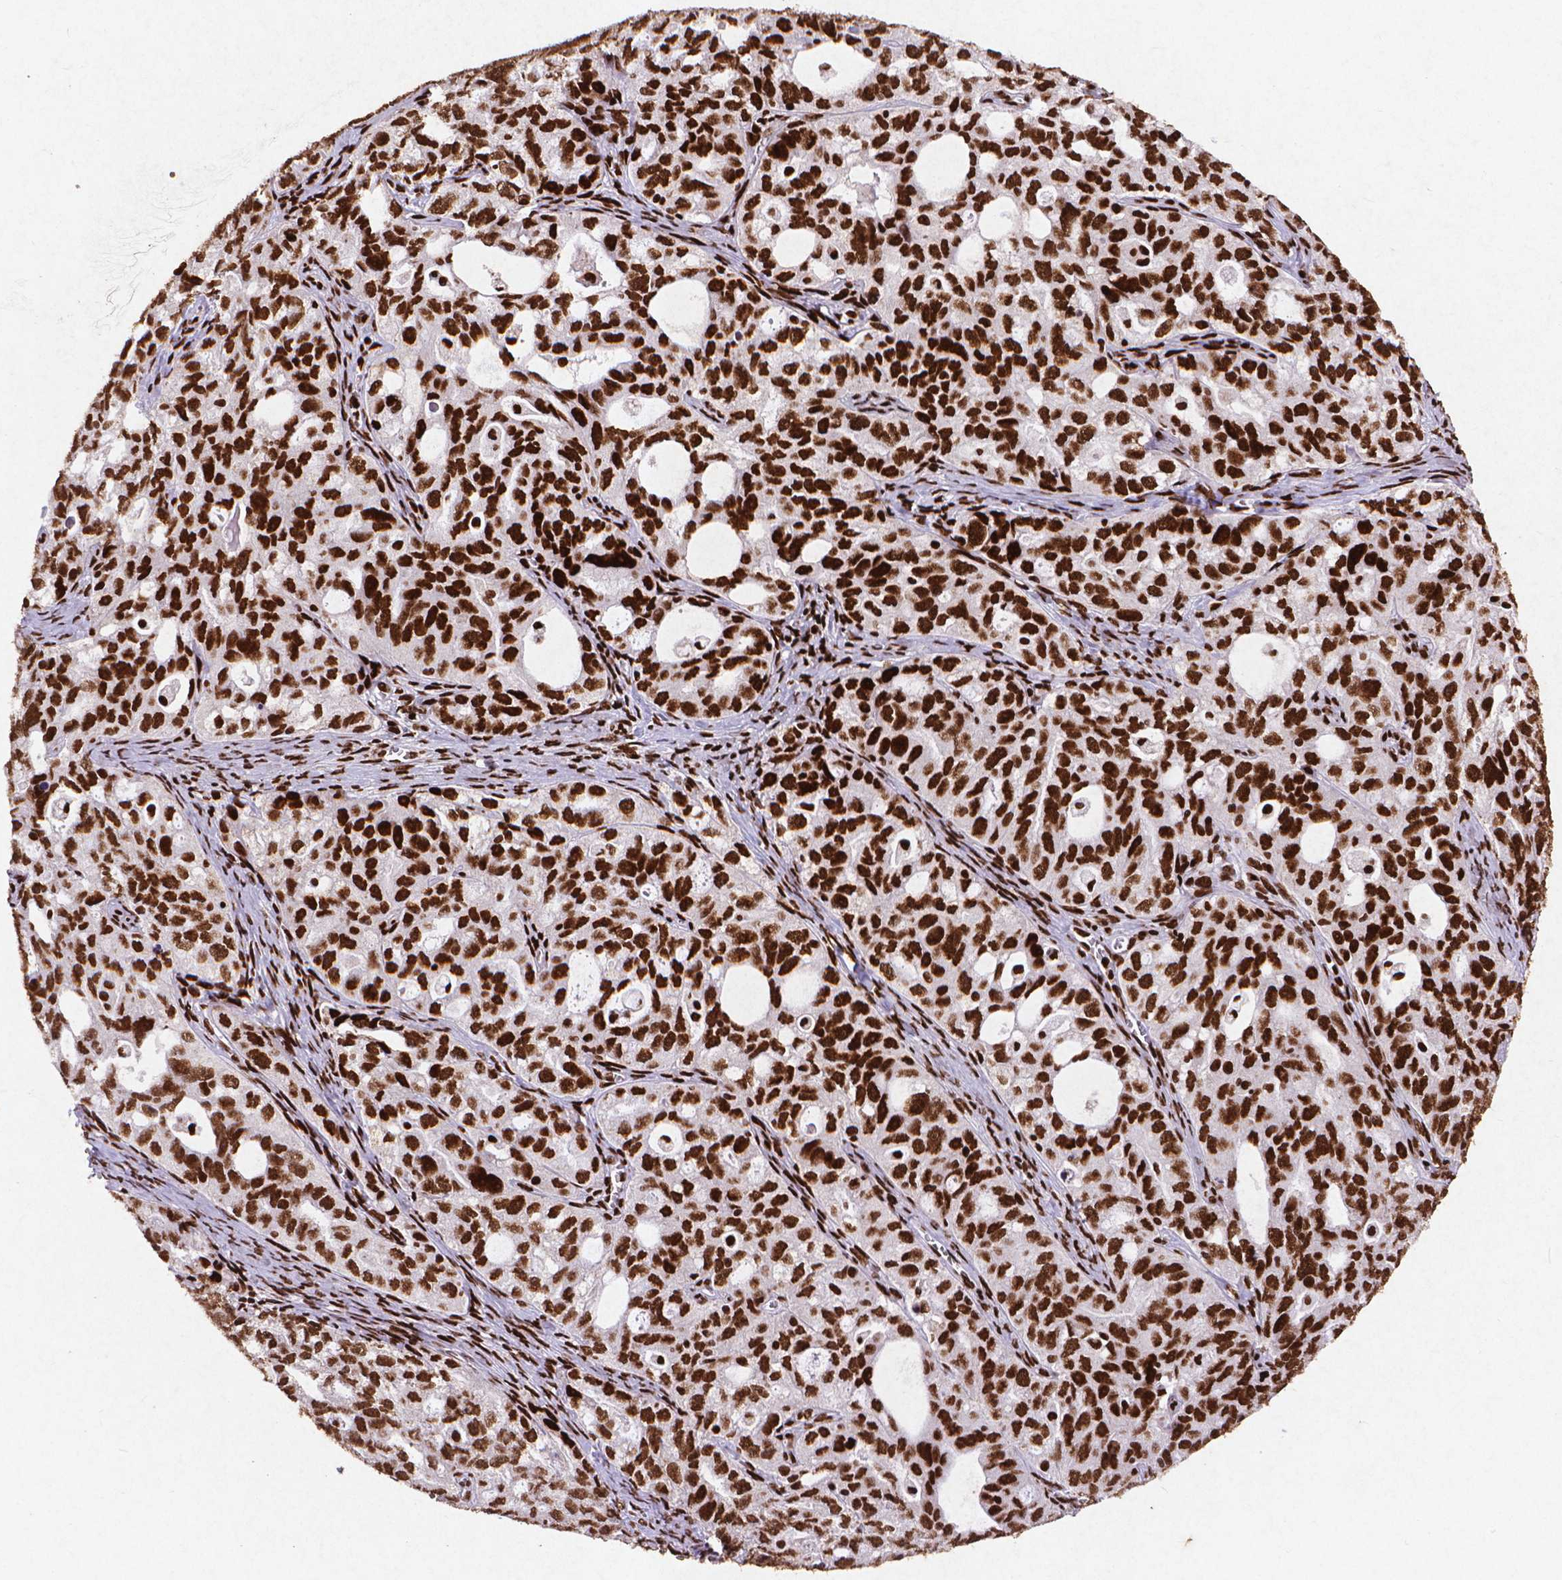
{"staining": {"intensity": "strong", "quantity": ">75%", "location": "nuclear"}, "tissue": "ovarian cancer", "cell_type": "Tumor cells", "image_type": "cancer", "snomed": [{"axis": "morphology", "description": "Cystadenocarcinoma, serous, NOS"}, {"axis": "topography", "description": "Ovary"}], "caption": "Protein staining of ovarian serous cystadenocarcinoma tissue exhibits strong nuclear staining in about >75% of tumor cells. (IHC, brightfield microscopy, high magnification).", "gene": "CITED2", "patient": {"sex": "female", "age": 51}}